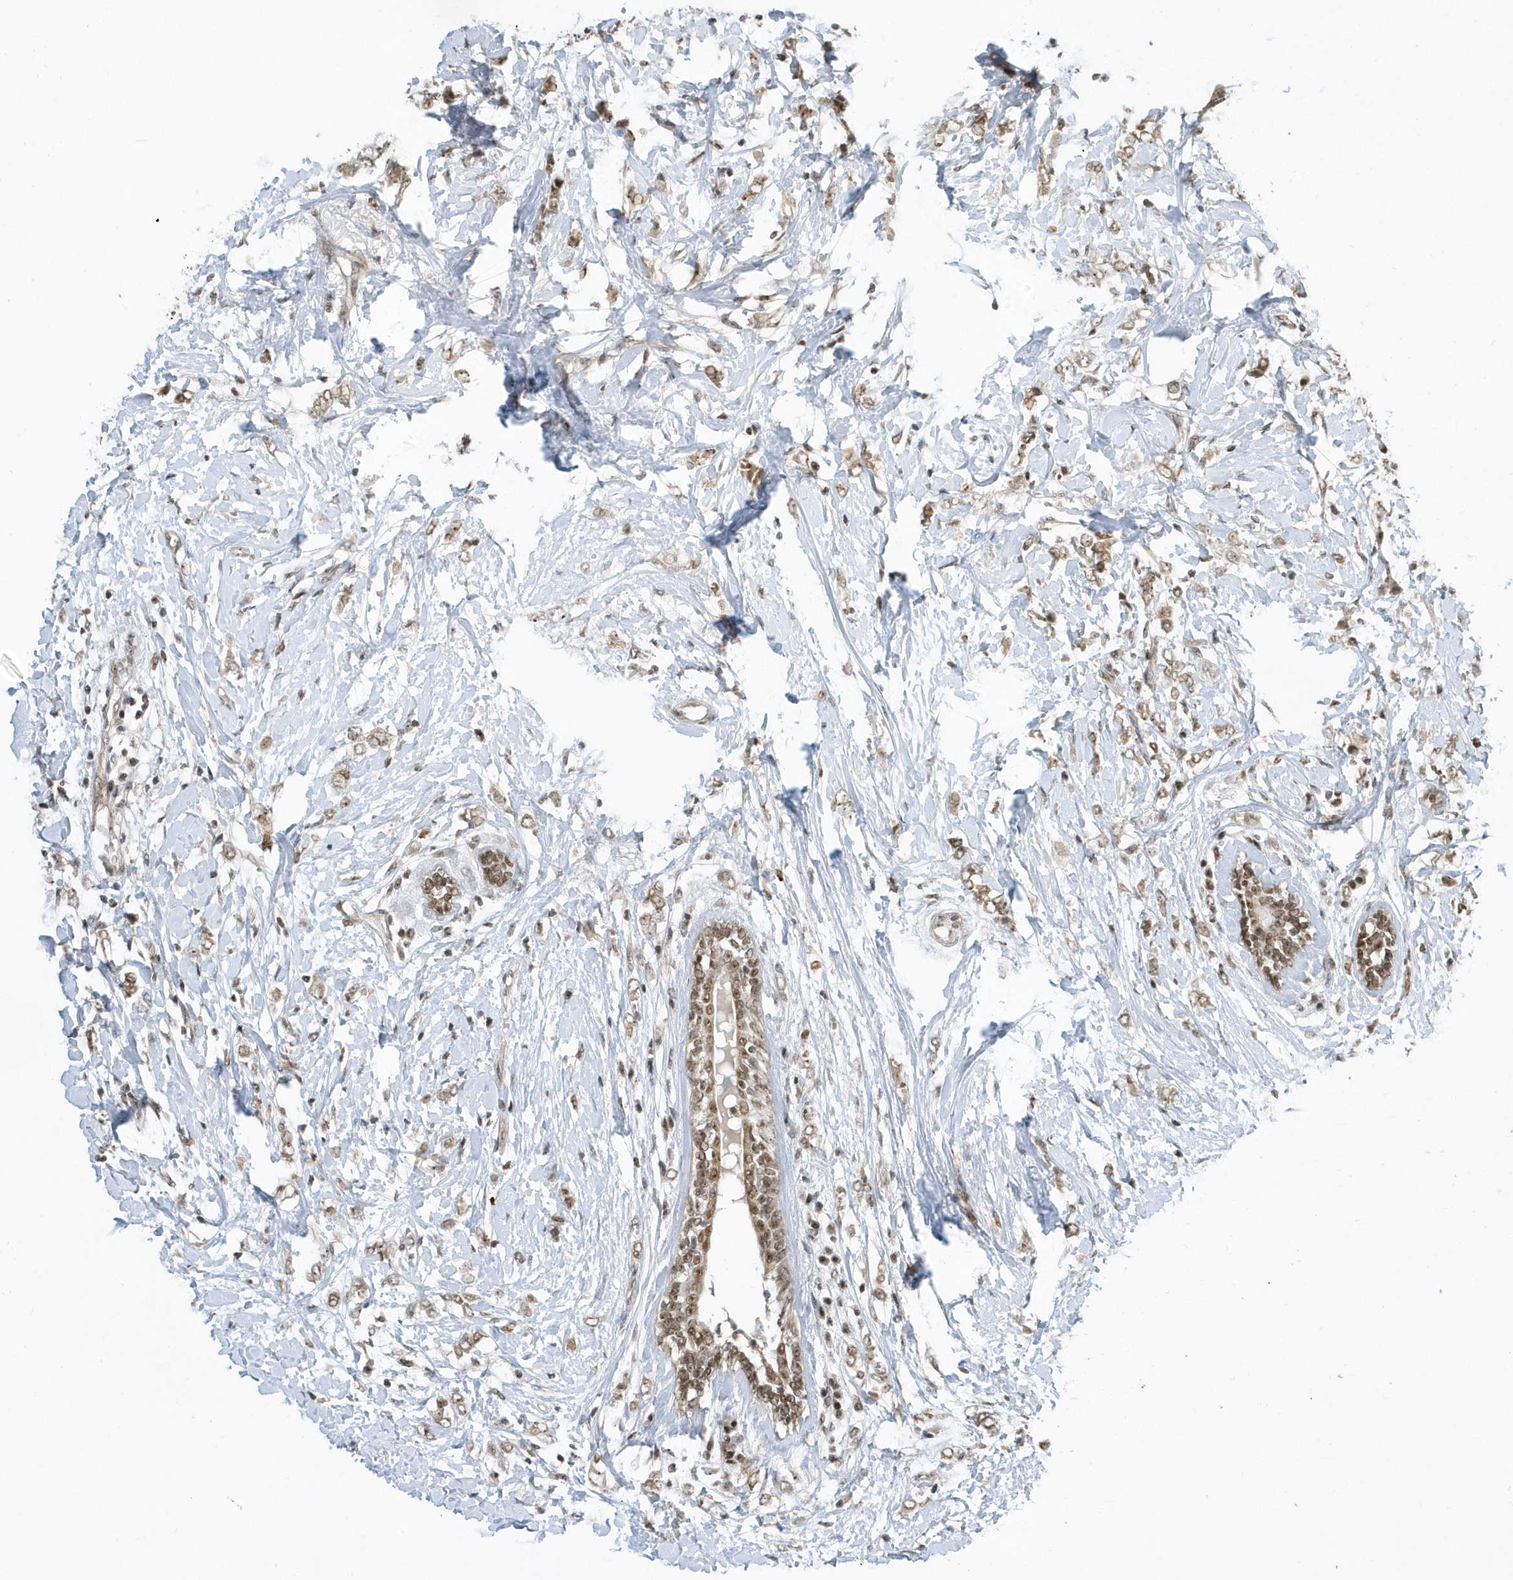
{"staining": {"intensity": "weak", "quantity": ">75%", "location": "nuclear"}, "tissue": "breast cancer", "cell_type": "Tumor cells", "image_type": "cancer", "snomed": [{"axis": "morphology", "description": "Normal tissue, NOS"}, {"axis": "morphology", "description": "Lobular carcinoma"}, {"axis": "topography", "description": "Breast"}], "caption": "Immunohistochemical staining of human breast cancer reveals low levels of weak nuclear staining in about >75% of tumor cells.", "gene": "ZNF740", "patient": {"sex": "female", "age": 47}}